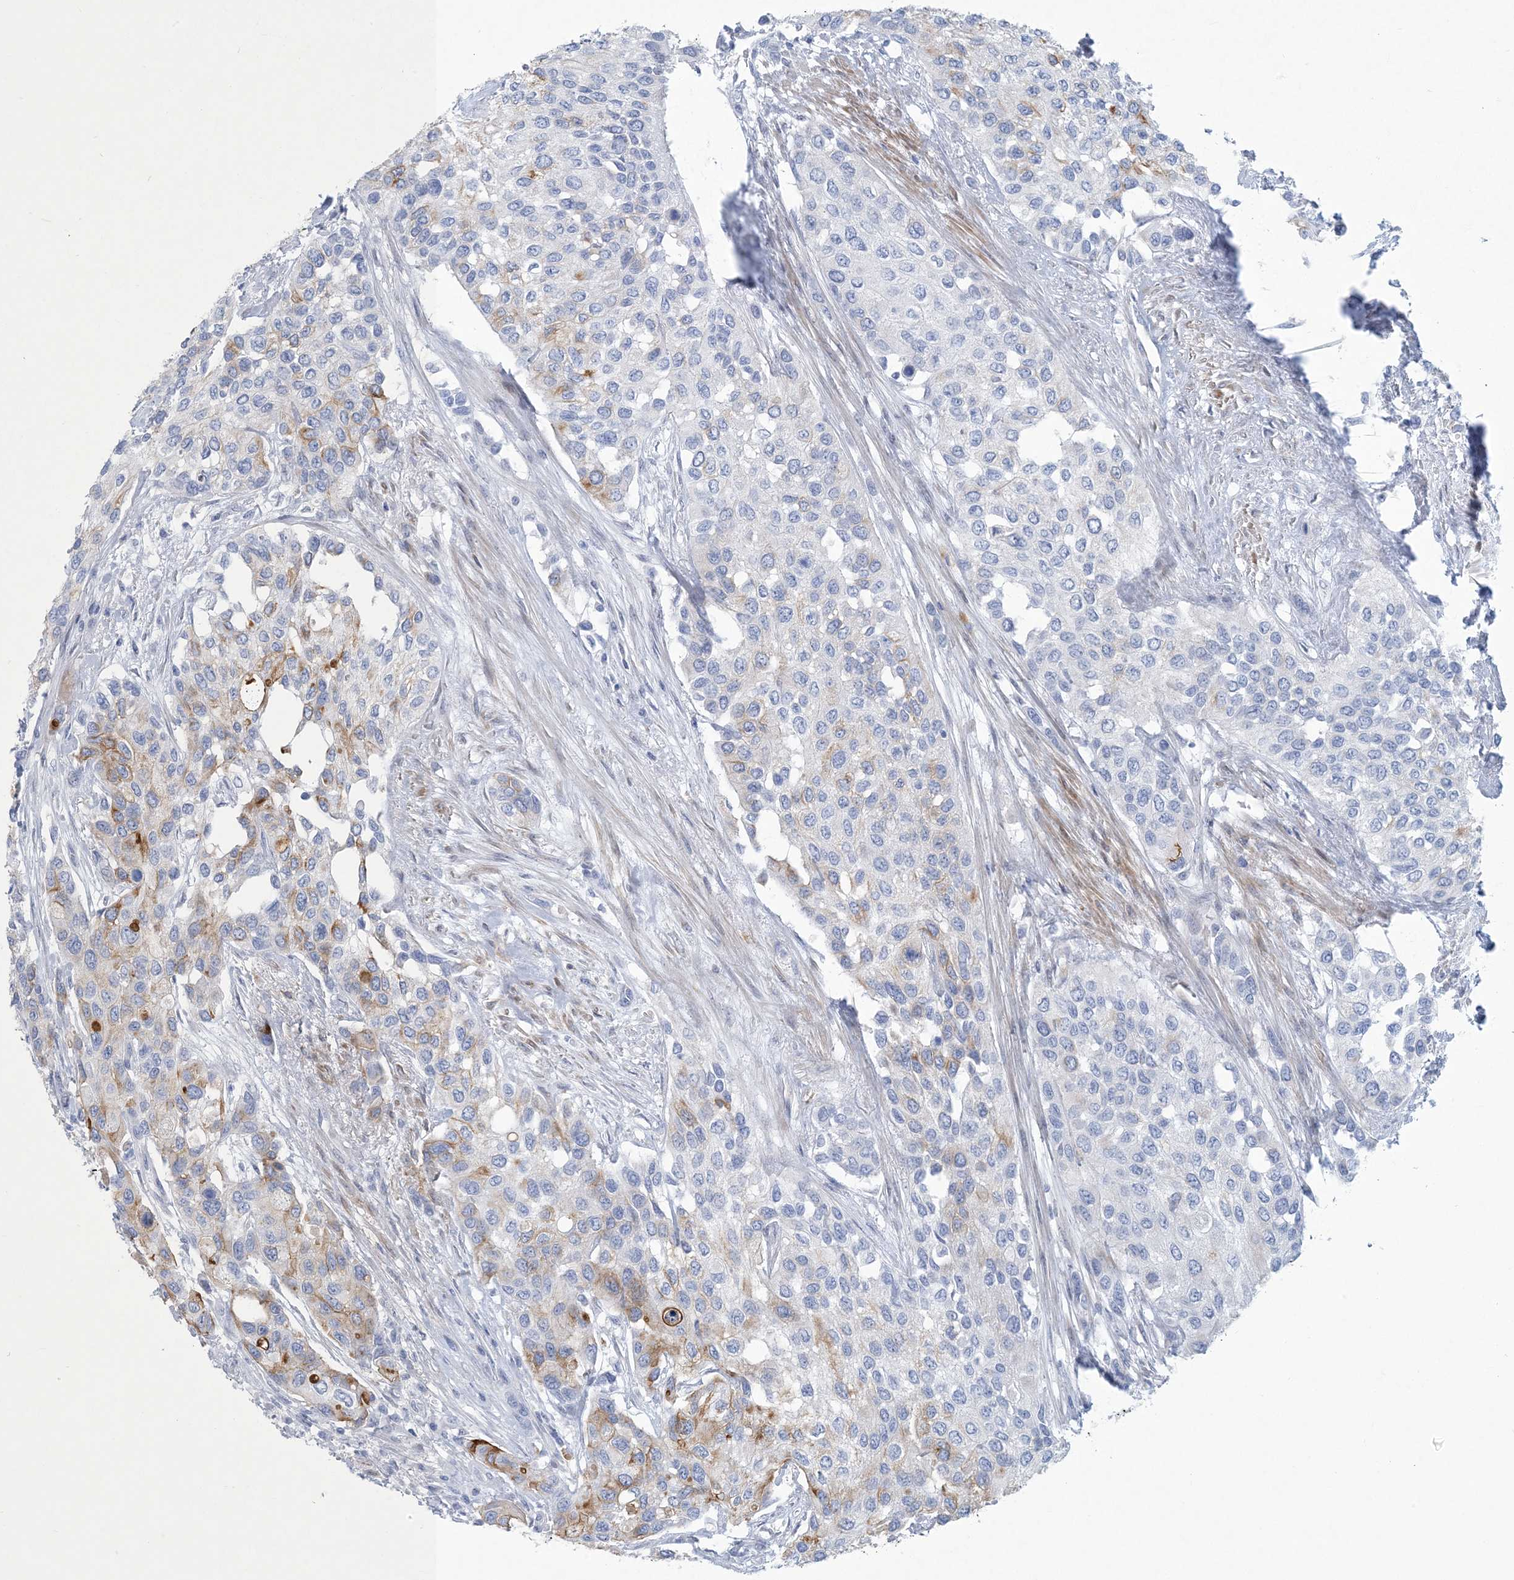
{"staining": {"intensity": "moderate", "quantity": "<25%", "location": "cytoplasmic/membranous"}, "tissue": "urothelial cancer", "cell_type": "Tumor cells", "image_type": "cancer", "snomed": [{"axis": "morphology", "description": "Normal tissue, NOS"}, {"axis": "morphology", "description": "Urothelial carcinoma, High grade"}, {"axis": "topography", "description": "Vascular tissue"}, {"axis": "topography", "description": "Urinary bladder"}], "caption": "IHC staining of urothelial cancer, which reveals low levels of moderate cytoplasmic/membranous expression in about <25% of tumor cells indicating moderate cytoplasmic/membranous protein staining. The staining was performed using DAB (brown) for protein detection and nuclei were counterstained in hematoxylin (blue).", "gene": "MOXD1", "patient": {"sex": "female", "age": 56}}